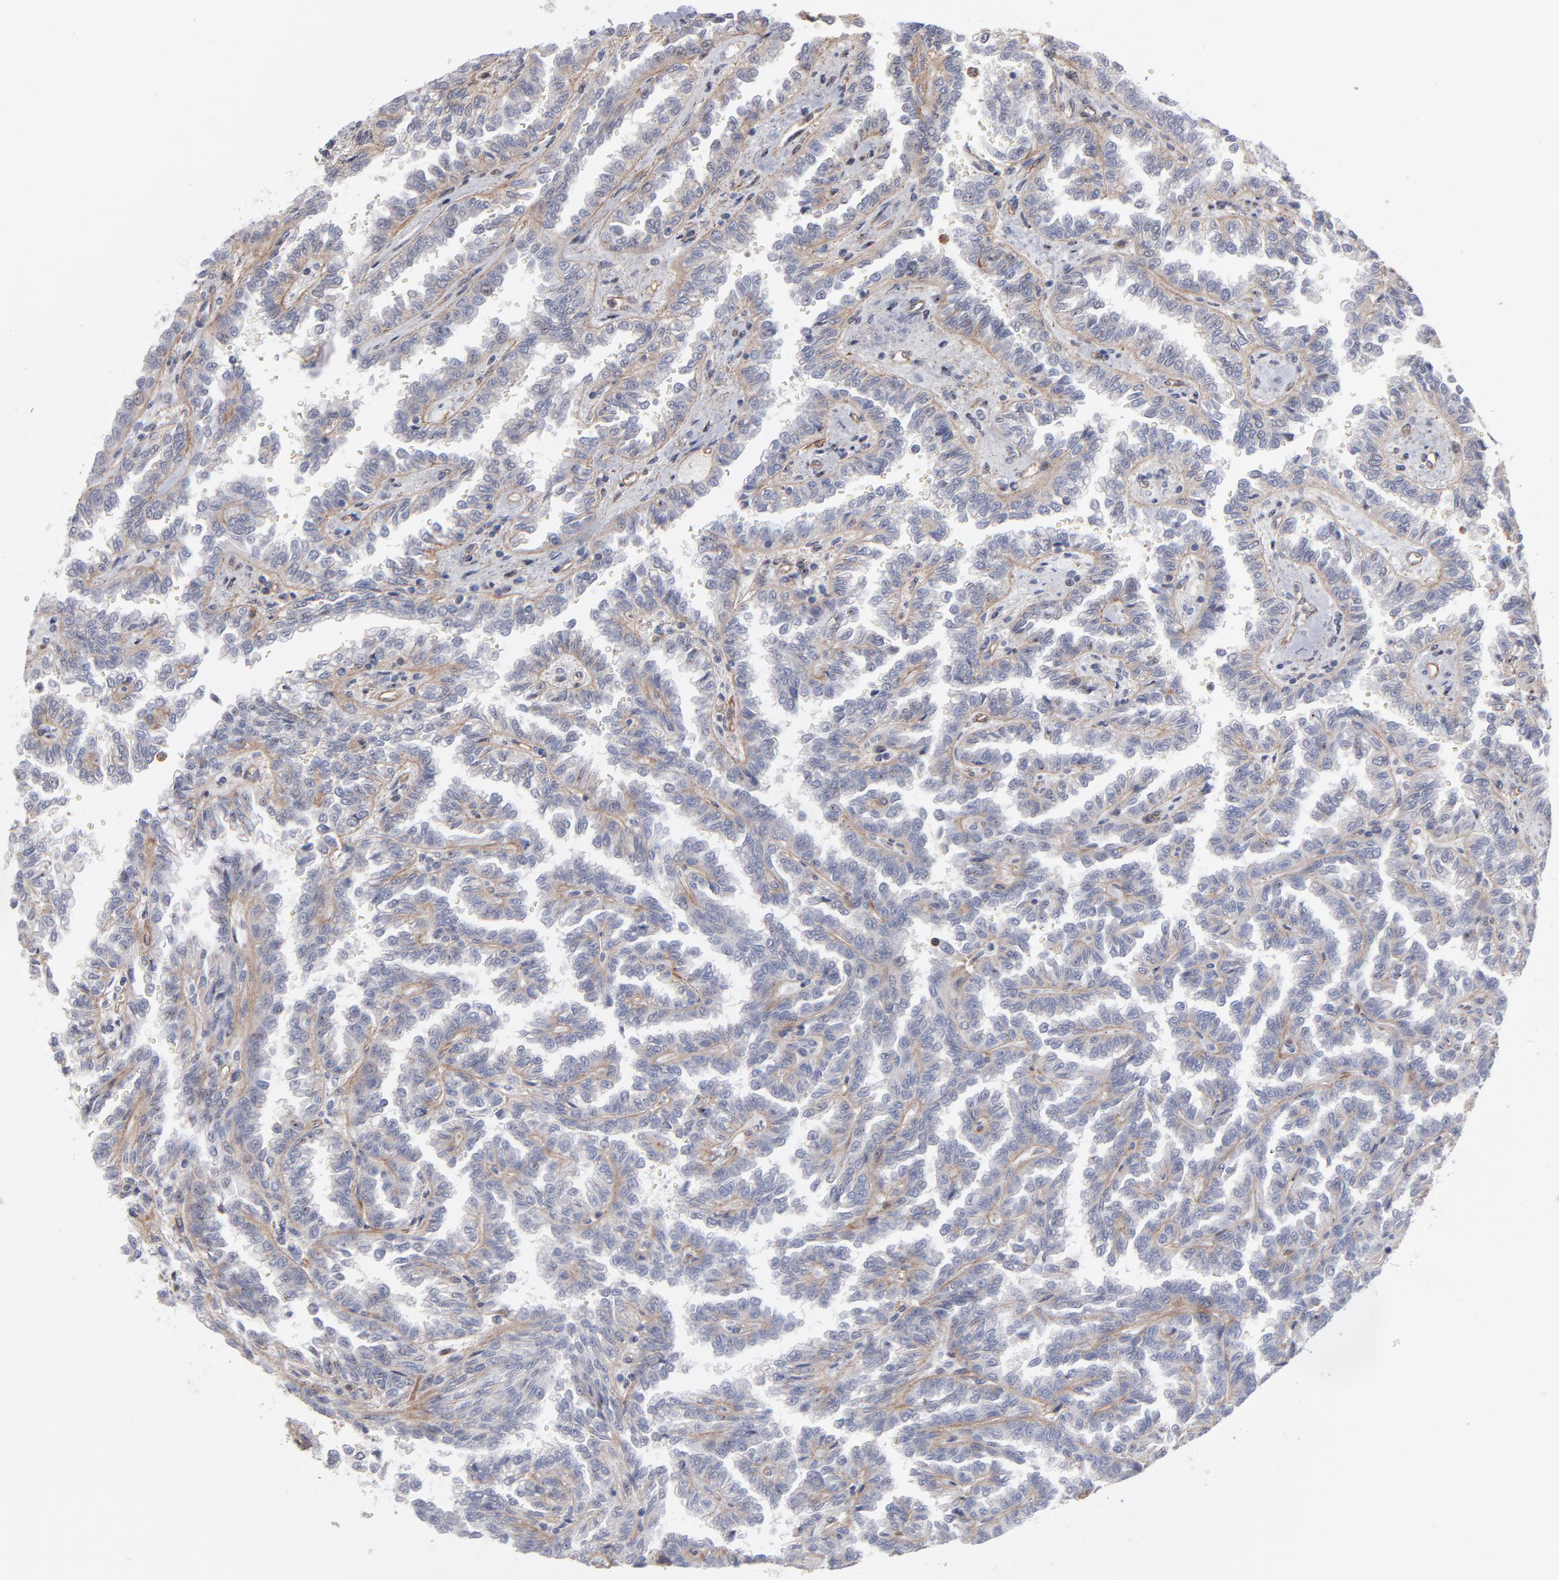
{"staining": {"intensity": "weak", "quantity": "25%-75%", "location": "cytoplasmic/membranous"}, "tissue": "renal cancer", "cell_type": "Tumor cells", "image_type": "cancer", "snomed": [{"axis": "morphology", "description": "Inflammation, NOS"}, {"axis": "morphology", "description": "Adenocarcinoma, NOS"}, {"axis": "topography", "description": "Kidney"}], "caption": "High-power microscopy captured an IHC micrograph of renal adenocarcinoma, revealing weak cytoplasmic/membranous staining in about 25%-75% of tumor cells.", "gene": "PXN", "patient": {"sex": "male", "age": 68}}